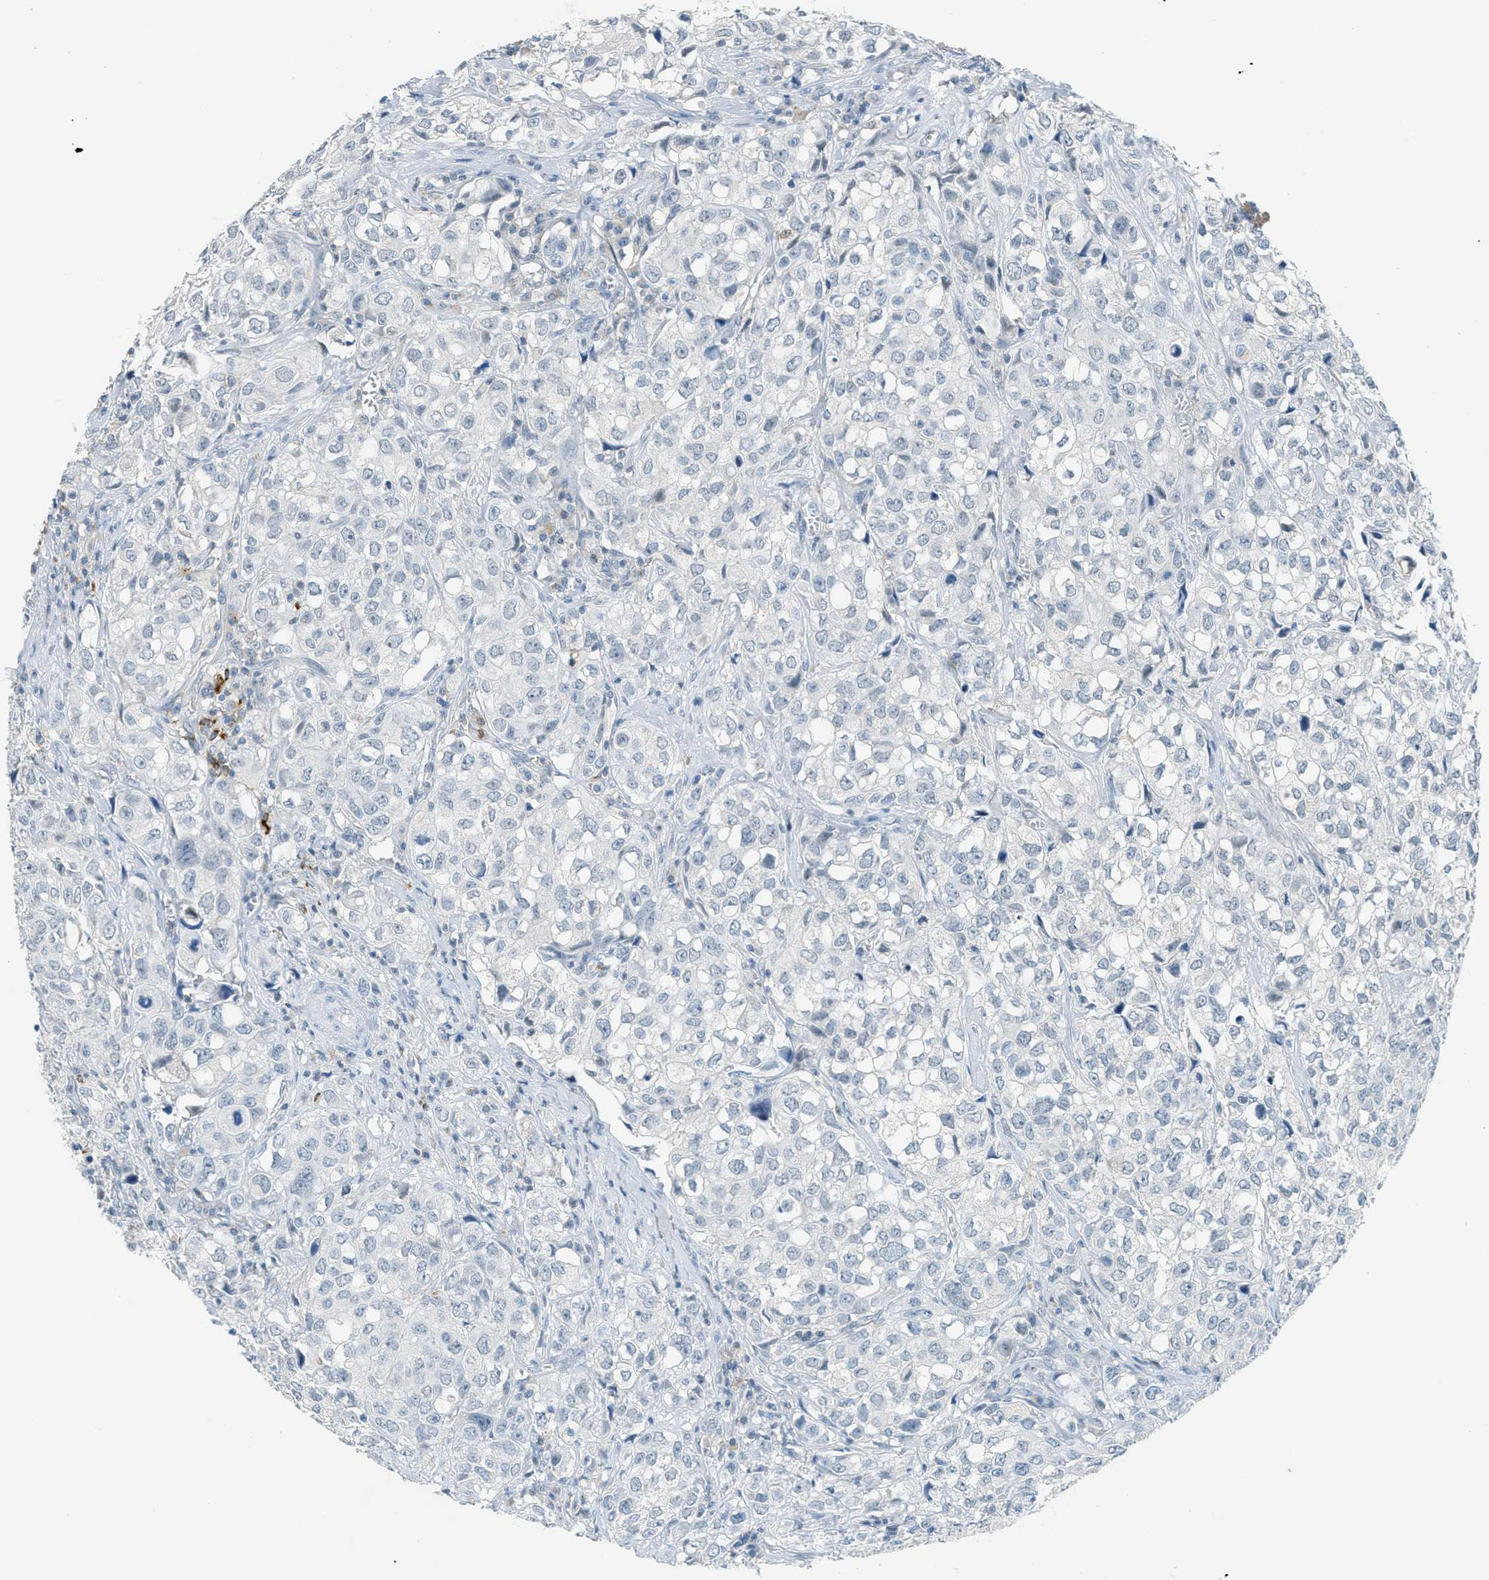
{"staining": {"intensity": "negative", "quantity": "none", "location": "none"}, "tissue": "urothelial cancer", "cell_type": "Tumor cells", "image_type": "cancer", "snomed": [{"axis": "morphology", "description": "Urothelial carcinoma, High grade"}, {"axis": "topography", "description": "Urinary bladder"}], "caption": "Urothelial carcinoma (high-grade) was stained to show a protein in brown. There is no significant staining in tumor cells.", "gene": "FYN", "patient": {"sex": "female", "age": 75}}